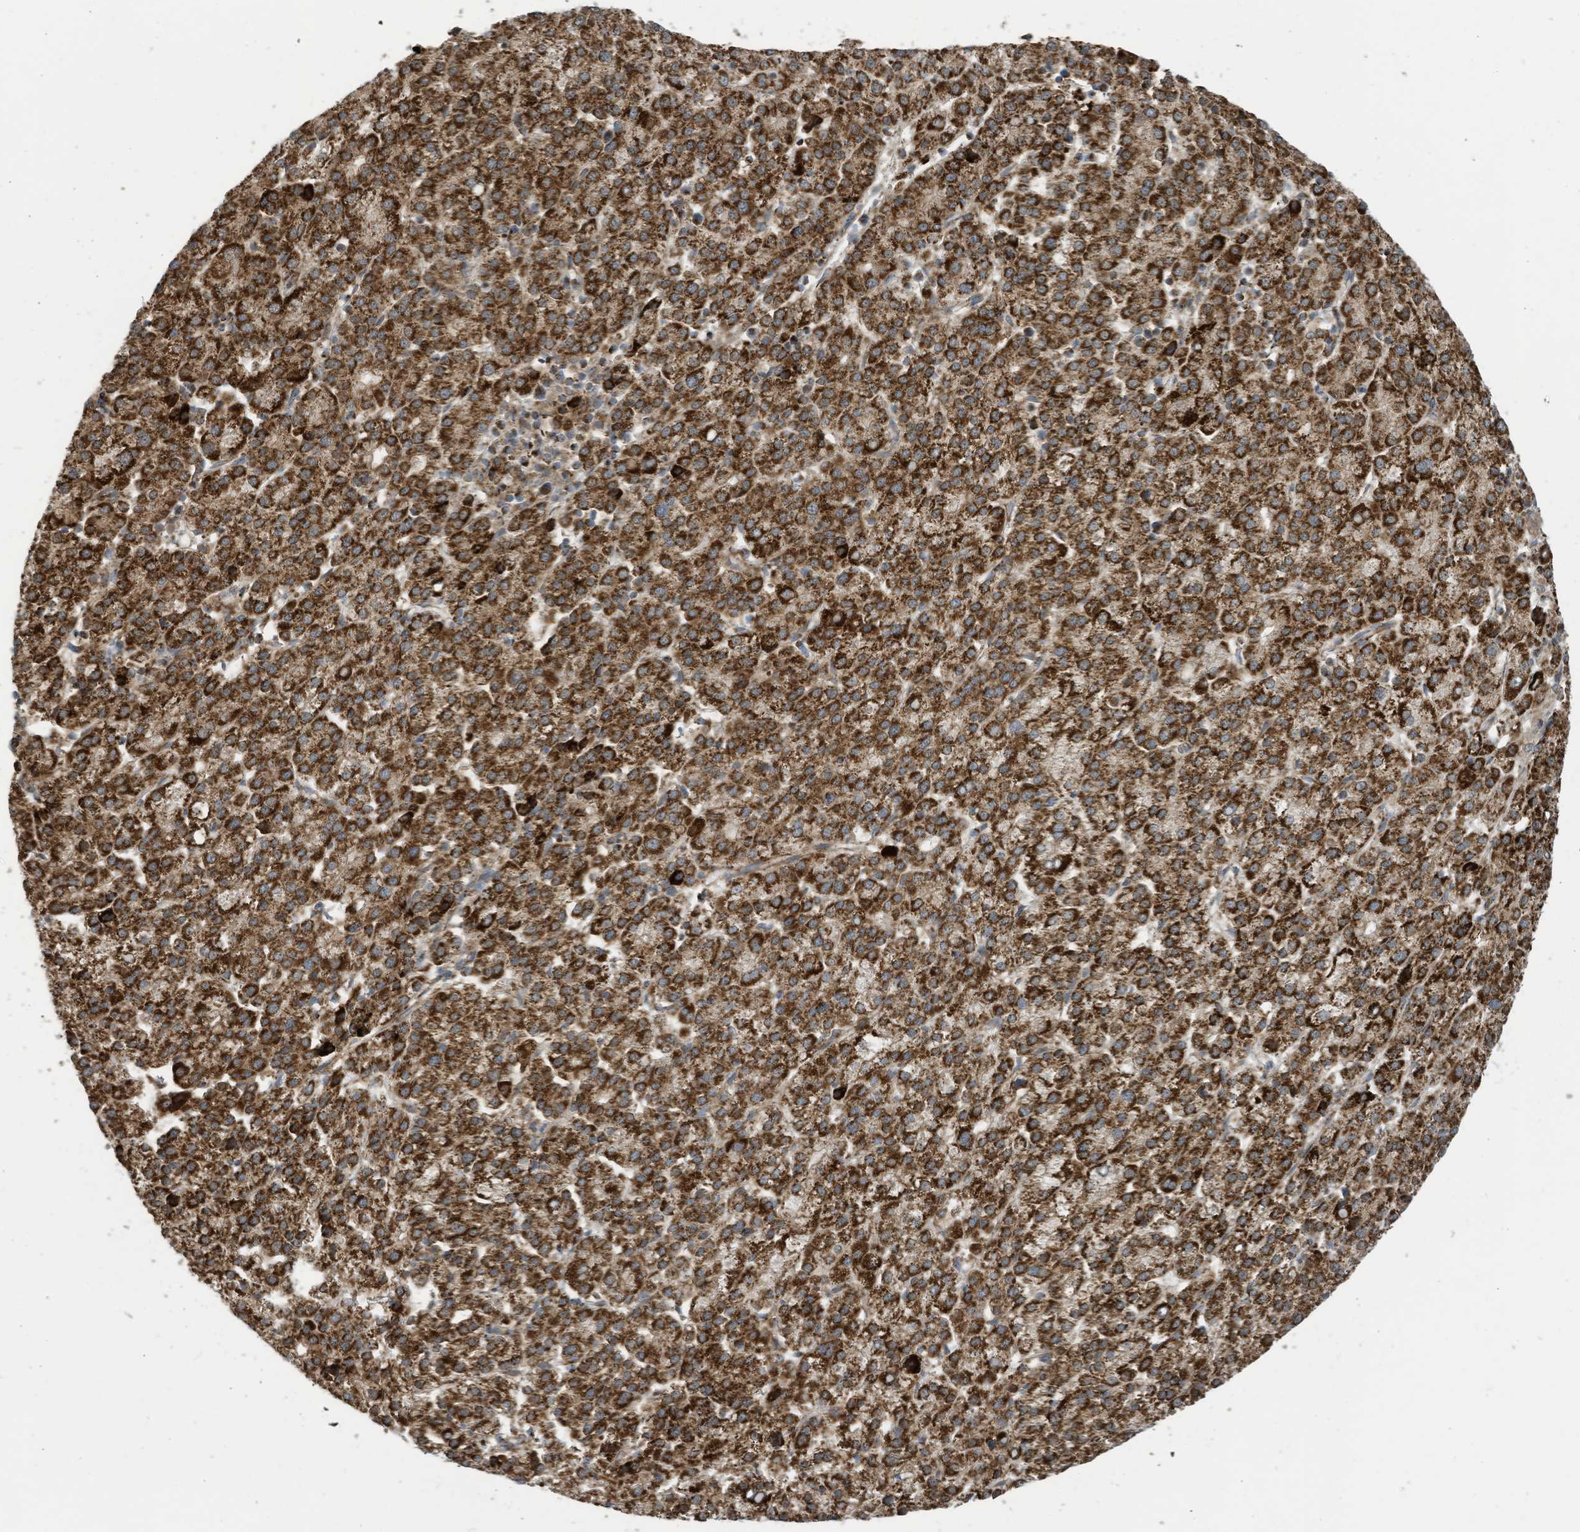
{"staining": {"intensity": "strong", "quantity": ">75%", "location": "cytoplasmic/membranous"}, "tissue": "liver cancer", "cell_type": "Tumor cells", "image_type": "cancer", "snomed": [{"axis": "morphology", "description": "Carcinoma, Hepatocellular, NOS"}, {"axis": "topography", "description": "Liver"}], "caption": "Liver cancer (hepatocellular carcinoma) stained for a protein demonstrates strong cytoplasmic/membranous positivity in tumor cells. (IHC, brightfield microscopy, high magnification).", "gene": "COX10", "patient": {"sex": "female", "age": 58}}